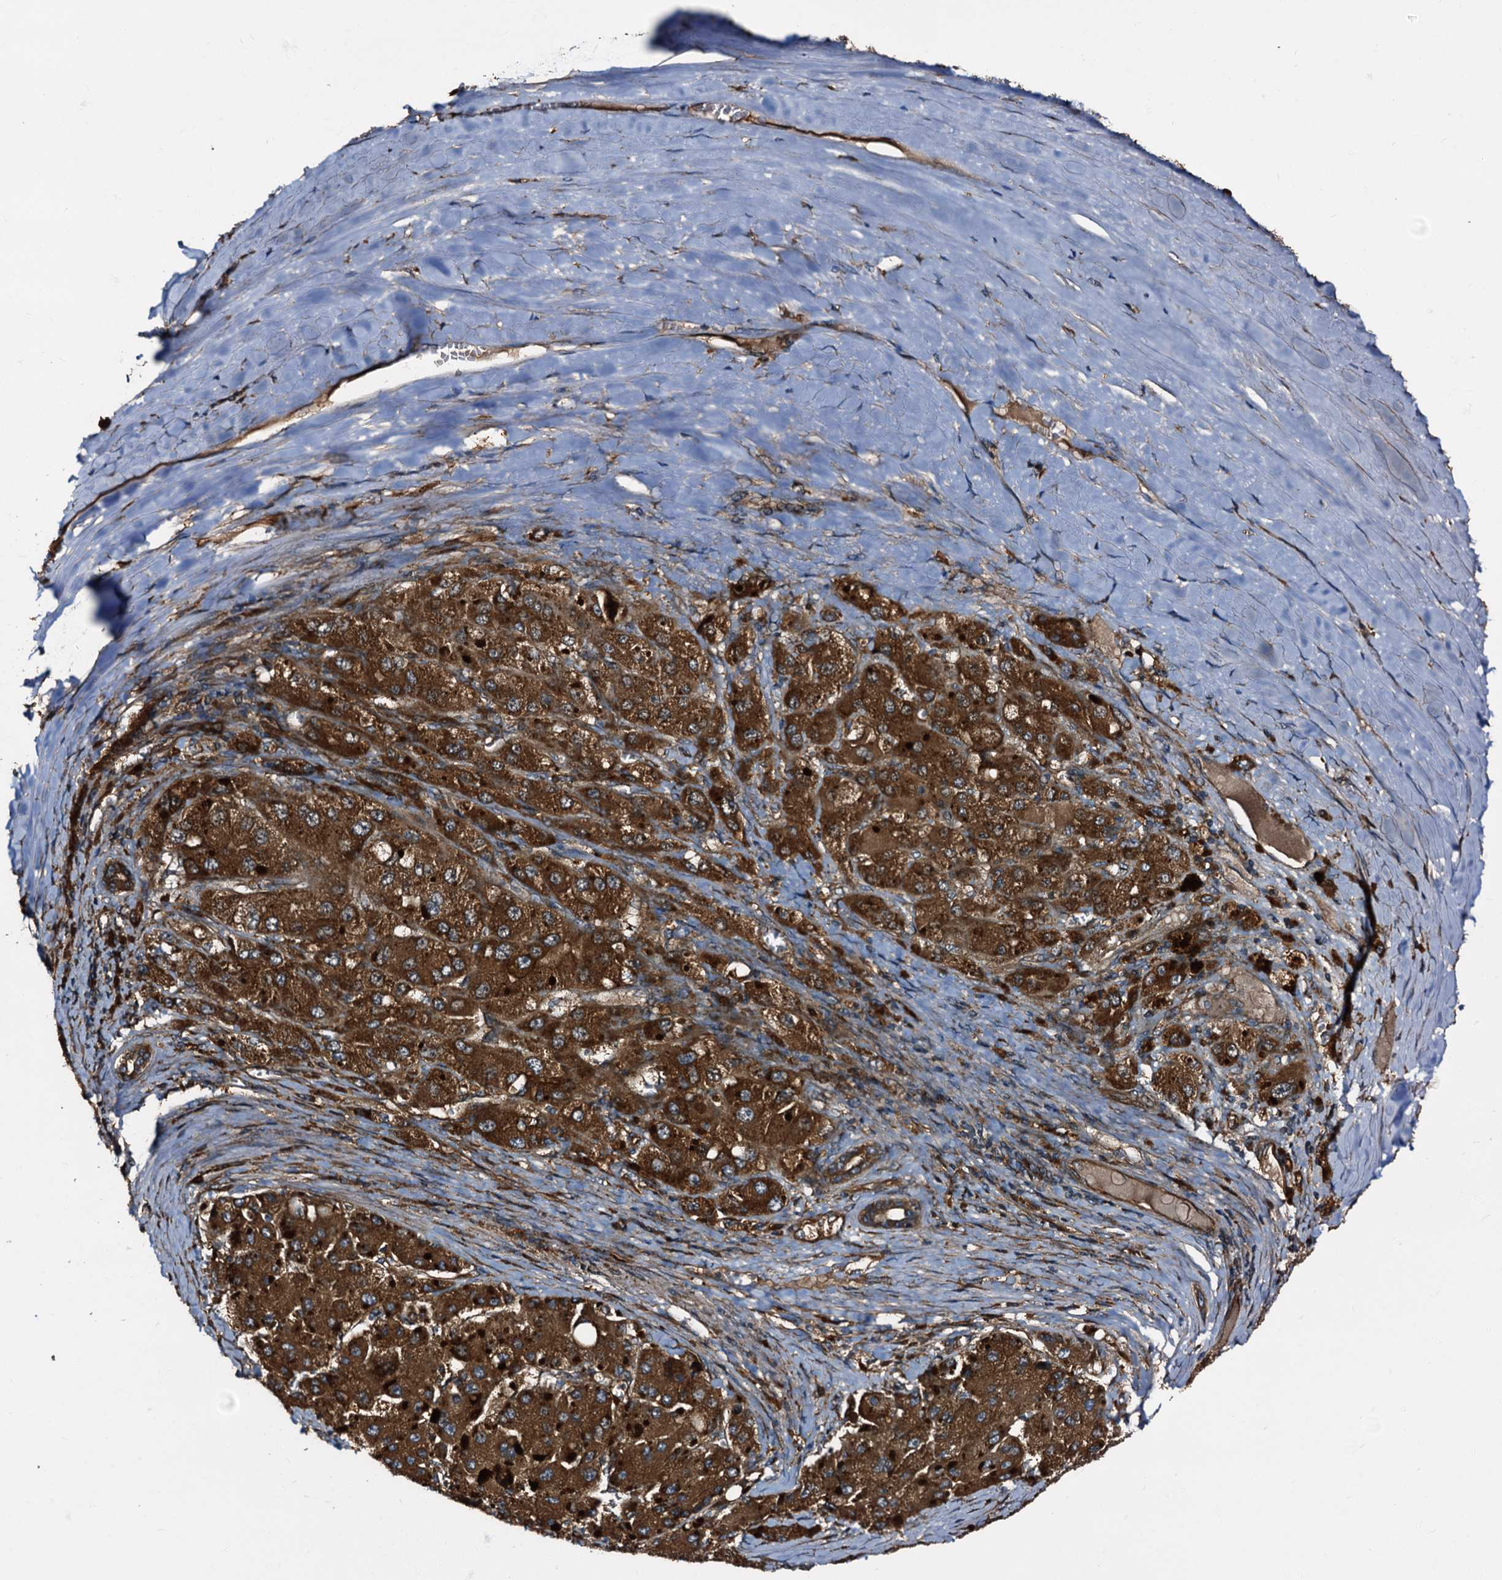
{"staining": {"intensity": "strong", "quantity": ">75%", "location": "cytoplasmic/membranous"}, "tissue": "liver cancer", "cell_type": "Tumor cells", "image_type": "cancer", "snomed": [{"axis": "morphology", "description": "Carcinoma, Hepatocellular, NOS"}, {"axis": "topography", "description": "Liver"}], "caption": "There is high levels of strong cytoplasmic/membranous positivity in tumor cells of liver cancer (hepatocellular carcinoma), as demonstrated by immunohistochemical staining (brown color).", "gene": "PEX5", "patient": {"sex": "female", "age": 73}}